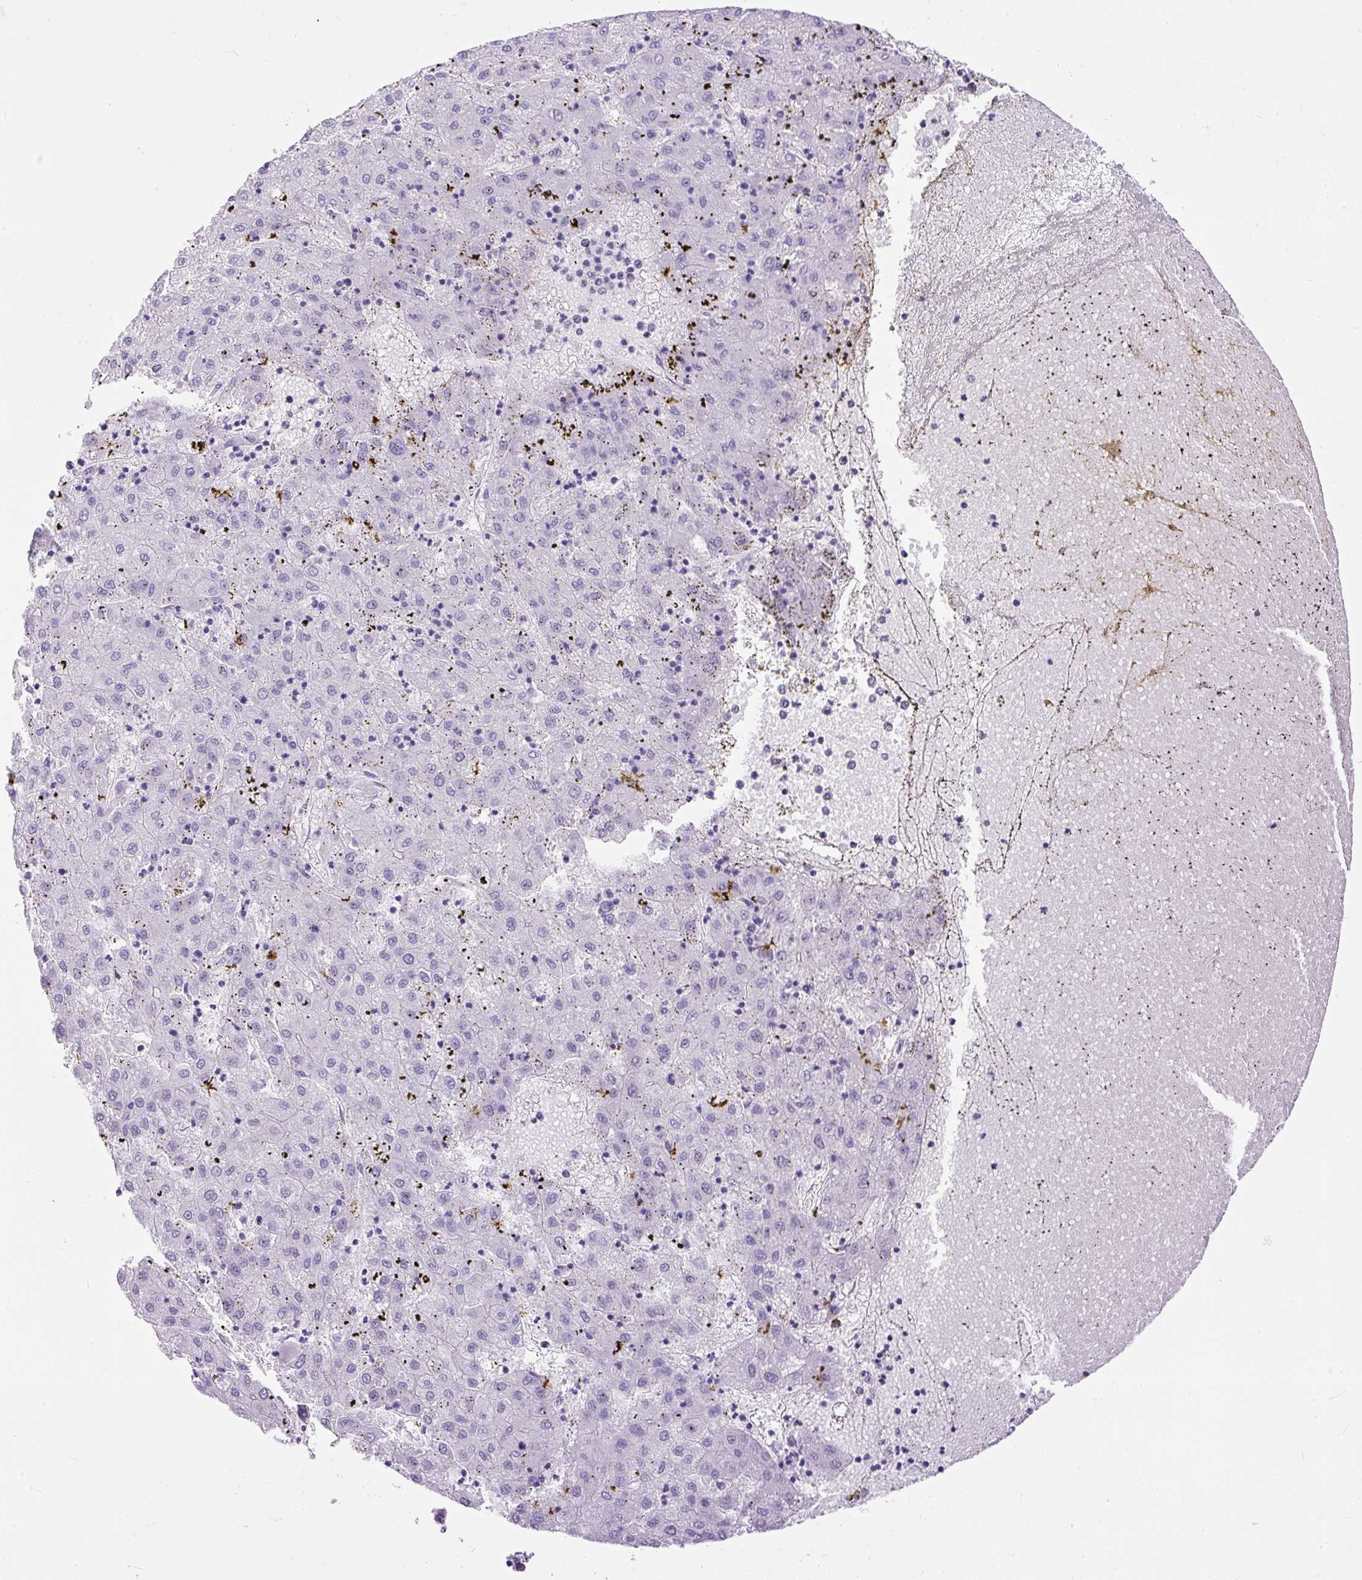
{"staining": {"intensity": "negative", "quantity": "none", "location": "none"}, "tissue": "liver cancer", "cell_type": "Tumor cells", "image_type": "cancer", "snomed": [{"axis": "morphology", "description": "Carcinoma, Hepatocellular, NOS"}, {"axis": "topography", "description": "Liver"}], "caption": "Immunohistochemistry (IHC) image of hepatocellular carcinoma (liver) stained for a protein (brown), which displays no expression in tumor cells.", "gene": "MAP1S", "patient": {"sex": "male", "age": 72}}